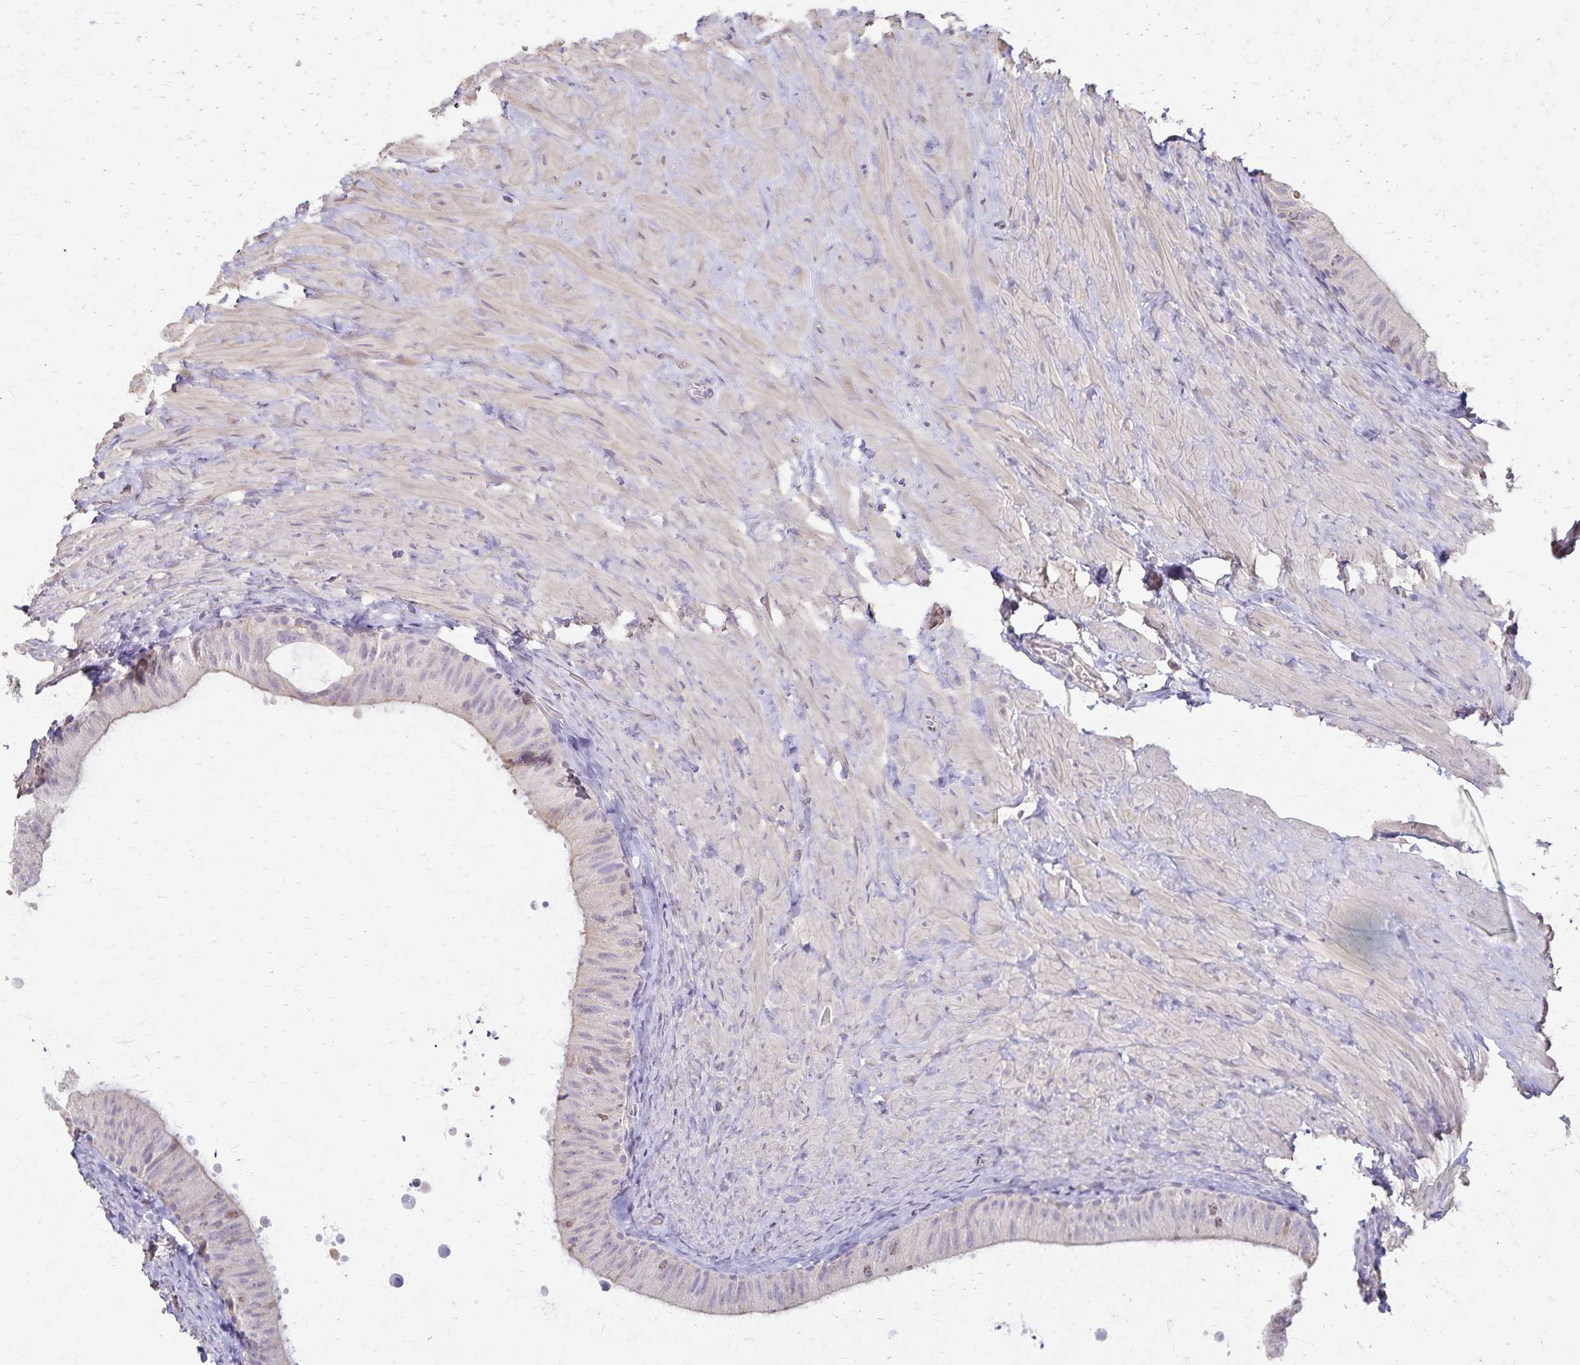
{"staining": {"intensity": "negative", "quantity": "none", "location": "none"}, "tissue": "epididymis", "cell_type": "Glandular cells", "image_type": "normal", "snomed": [{"axis": "morphology", "description": "Normal tissue, NOS"}, {"axis": "topography", "description": "Epididymis, spermatic cord, NOS"}, {"axis": "topography", "description": "Epididymis"}], "caption": "IHC histopathology image of unremarkable epididymis: epididymis stained with DAB reveals no significant protein staining in glandular cells.", "gene": "KISS1", "patient": {"sex": "male", "age": 31}}